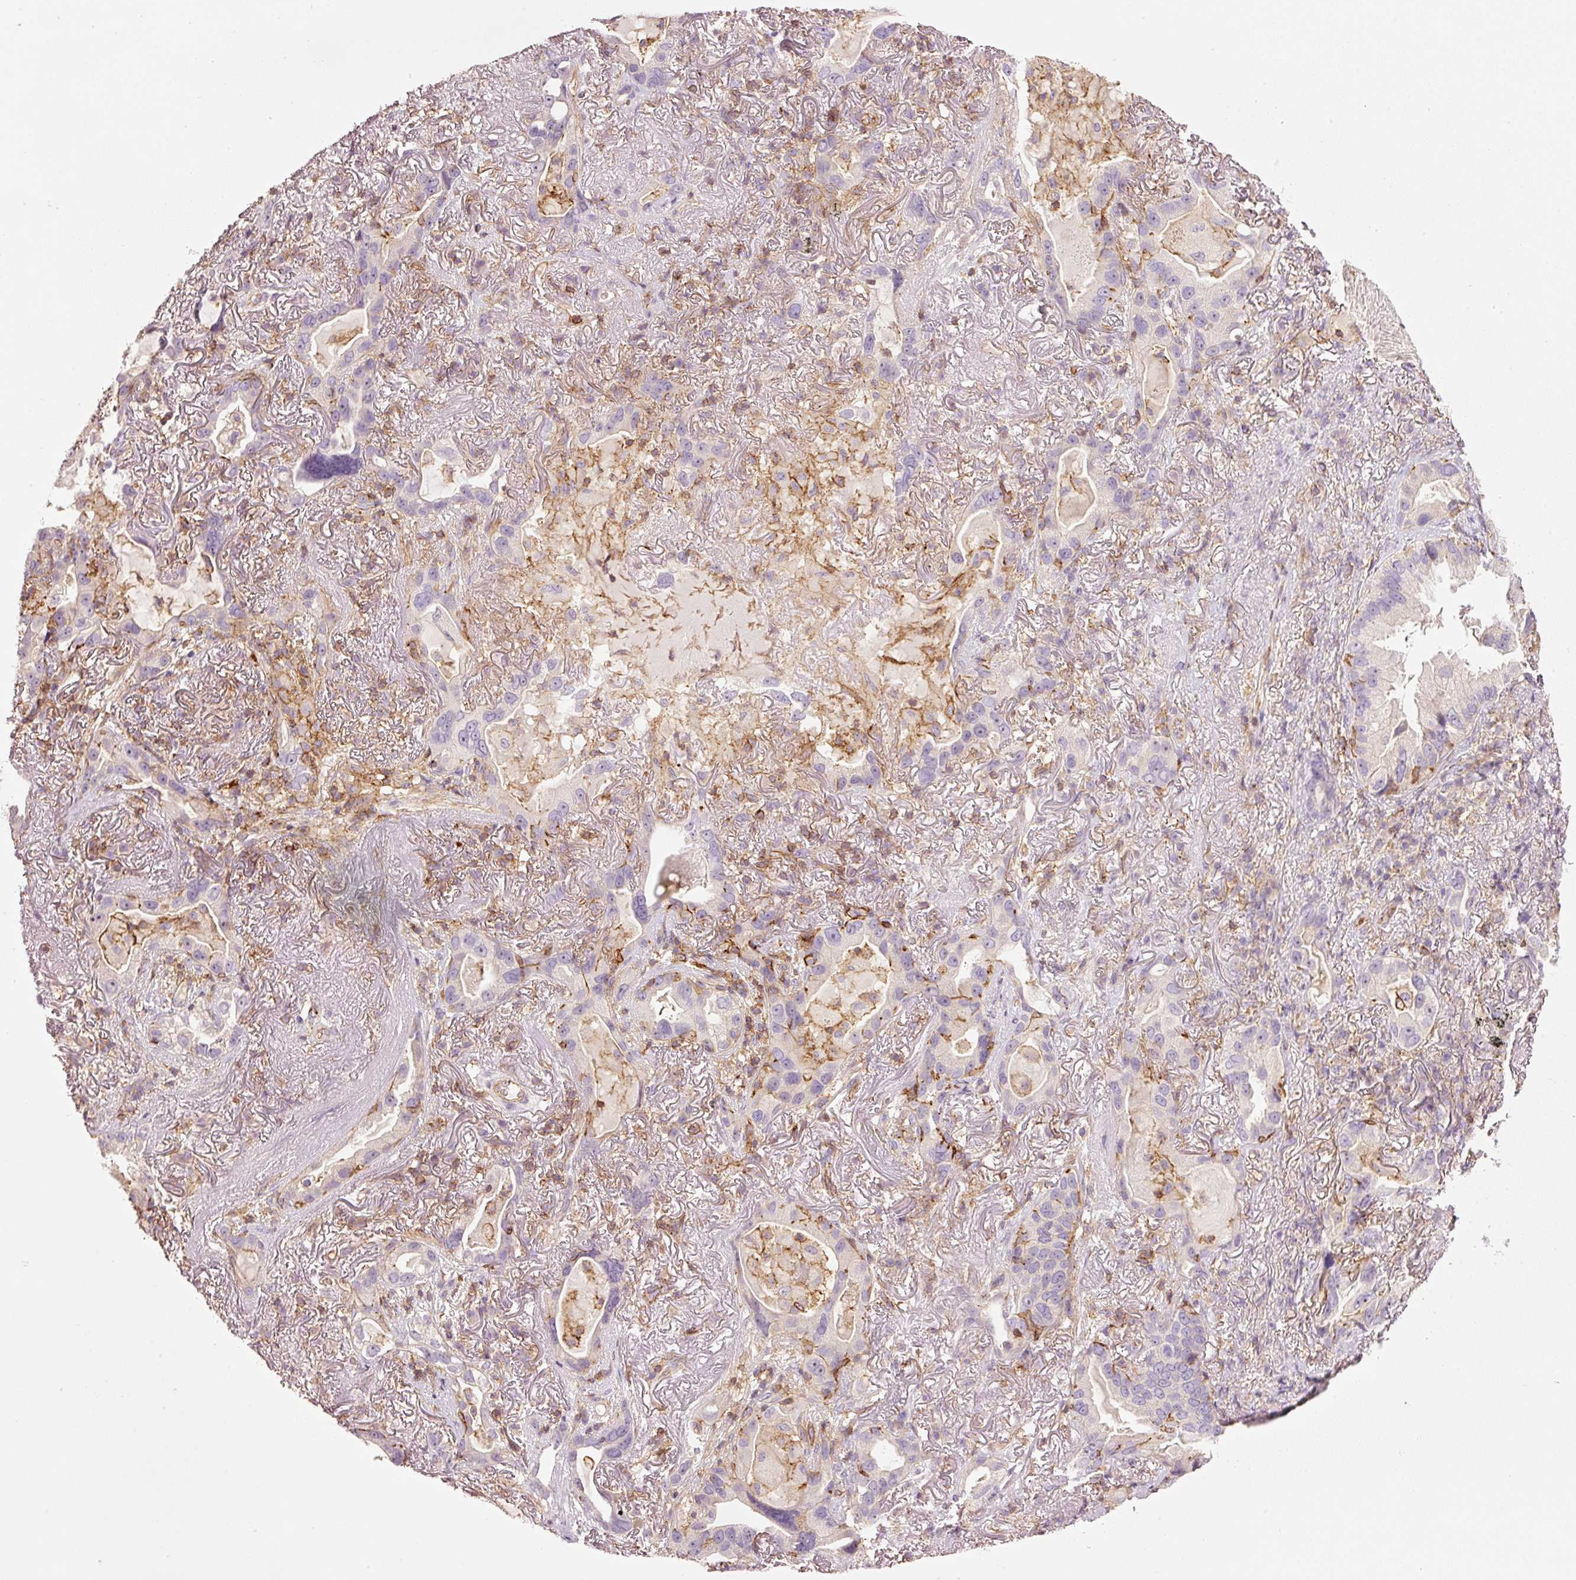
{"staining": {"intensity": "negative", "quantity": "none", "location": "none"}, "tissue": "lung cancer", "cell_type": "Tumor cells", "image_type": "cancer", "snomed": [{"axis": "morphology", "description": "Adenocarcinoma, NOS"}, {"axis": "topography", "description": "Lung"}], "caption": "Image shows no significant protein expression in tumor cells of lung adenocarcinoma.", "gene": "SIPA1", "patient": {"sex": "female", "age": 69}}